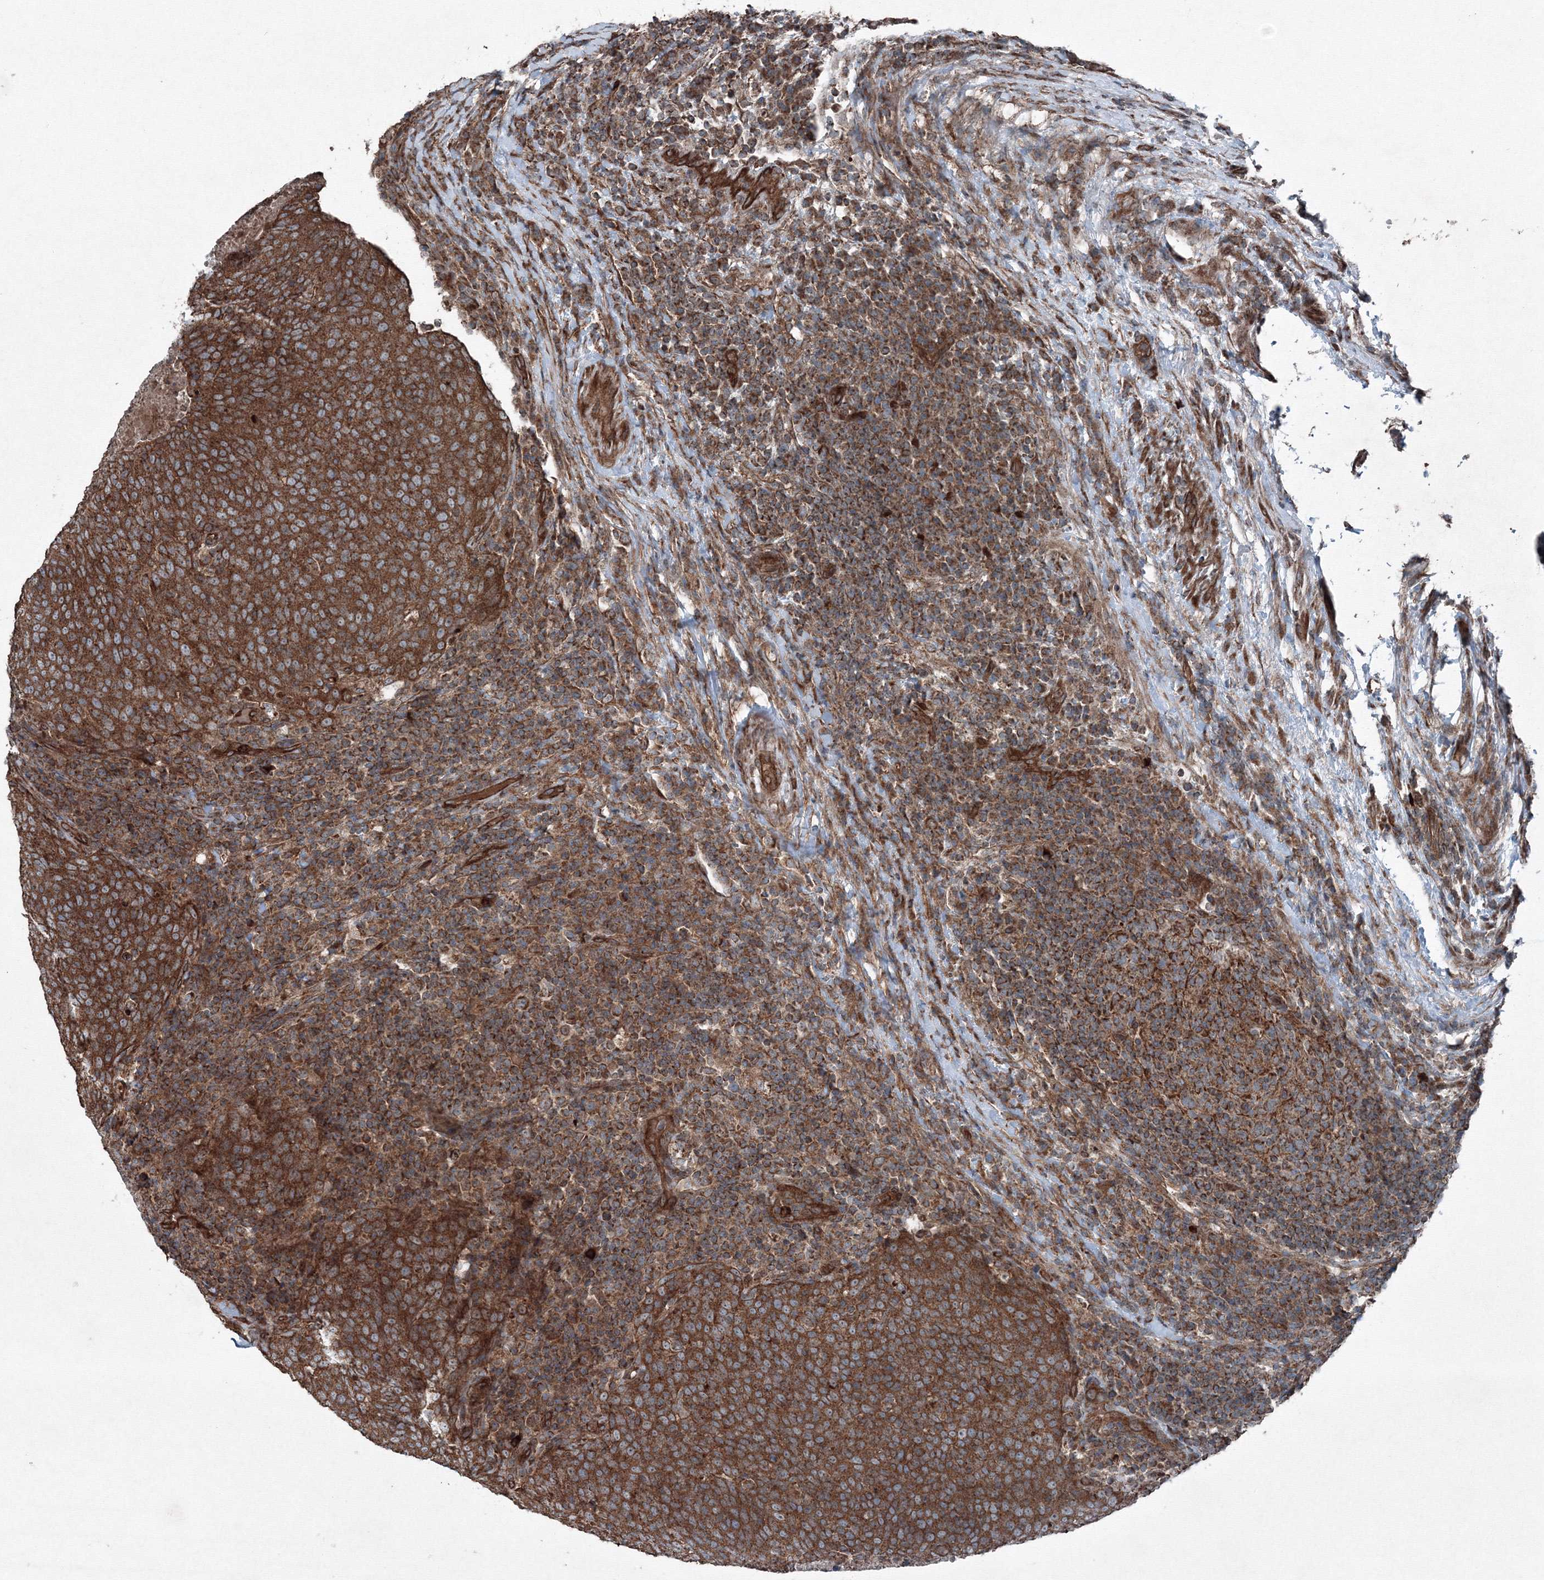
{"staining": {"intensity": "strong", "quantity": ">75%", "location": "cytoplasmic/membranous"}, "tissue": "head and neck cancer", "cell_type": "Tumor cells", "image_type": "cancer", "snomed": [{"axis": "morphology", "description": "Squamous cell carcinoma, NOS"}, {"axis": "morphology", "description": "Squamous cell carcinoma, metastatic, NOS"}, {"axis": "topography", "description": "Lymph node"}, {"axis": "topography", "description": "Head-Neck"}], "caption": "Immunohistochemical staining of human head and neck cancer (metastatic squamous cell carcinoma) reveals high levels of strong cytoplasmic/membranous protein expression in about >75% of tumor cells. Ihc stains the protein of interest in brown and the nuclei are stained blue.", "gene": "COPS7B", "patient": {"sex": "male", "age": 62}}